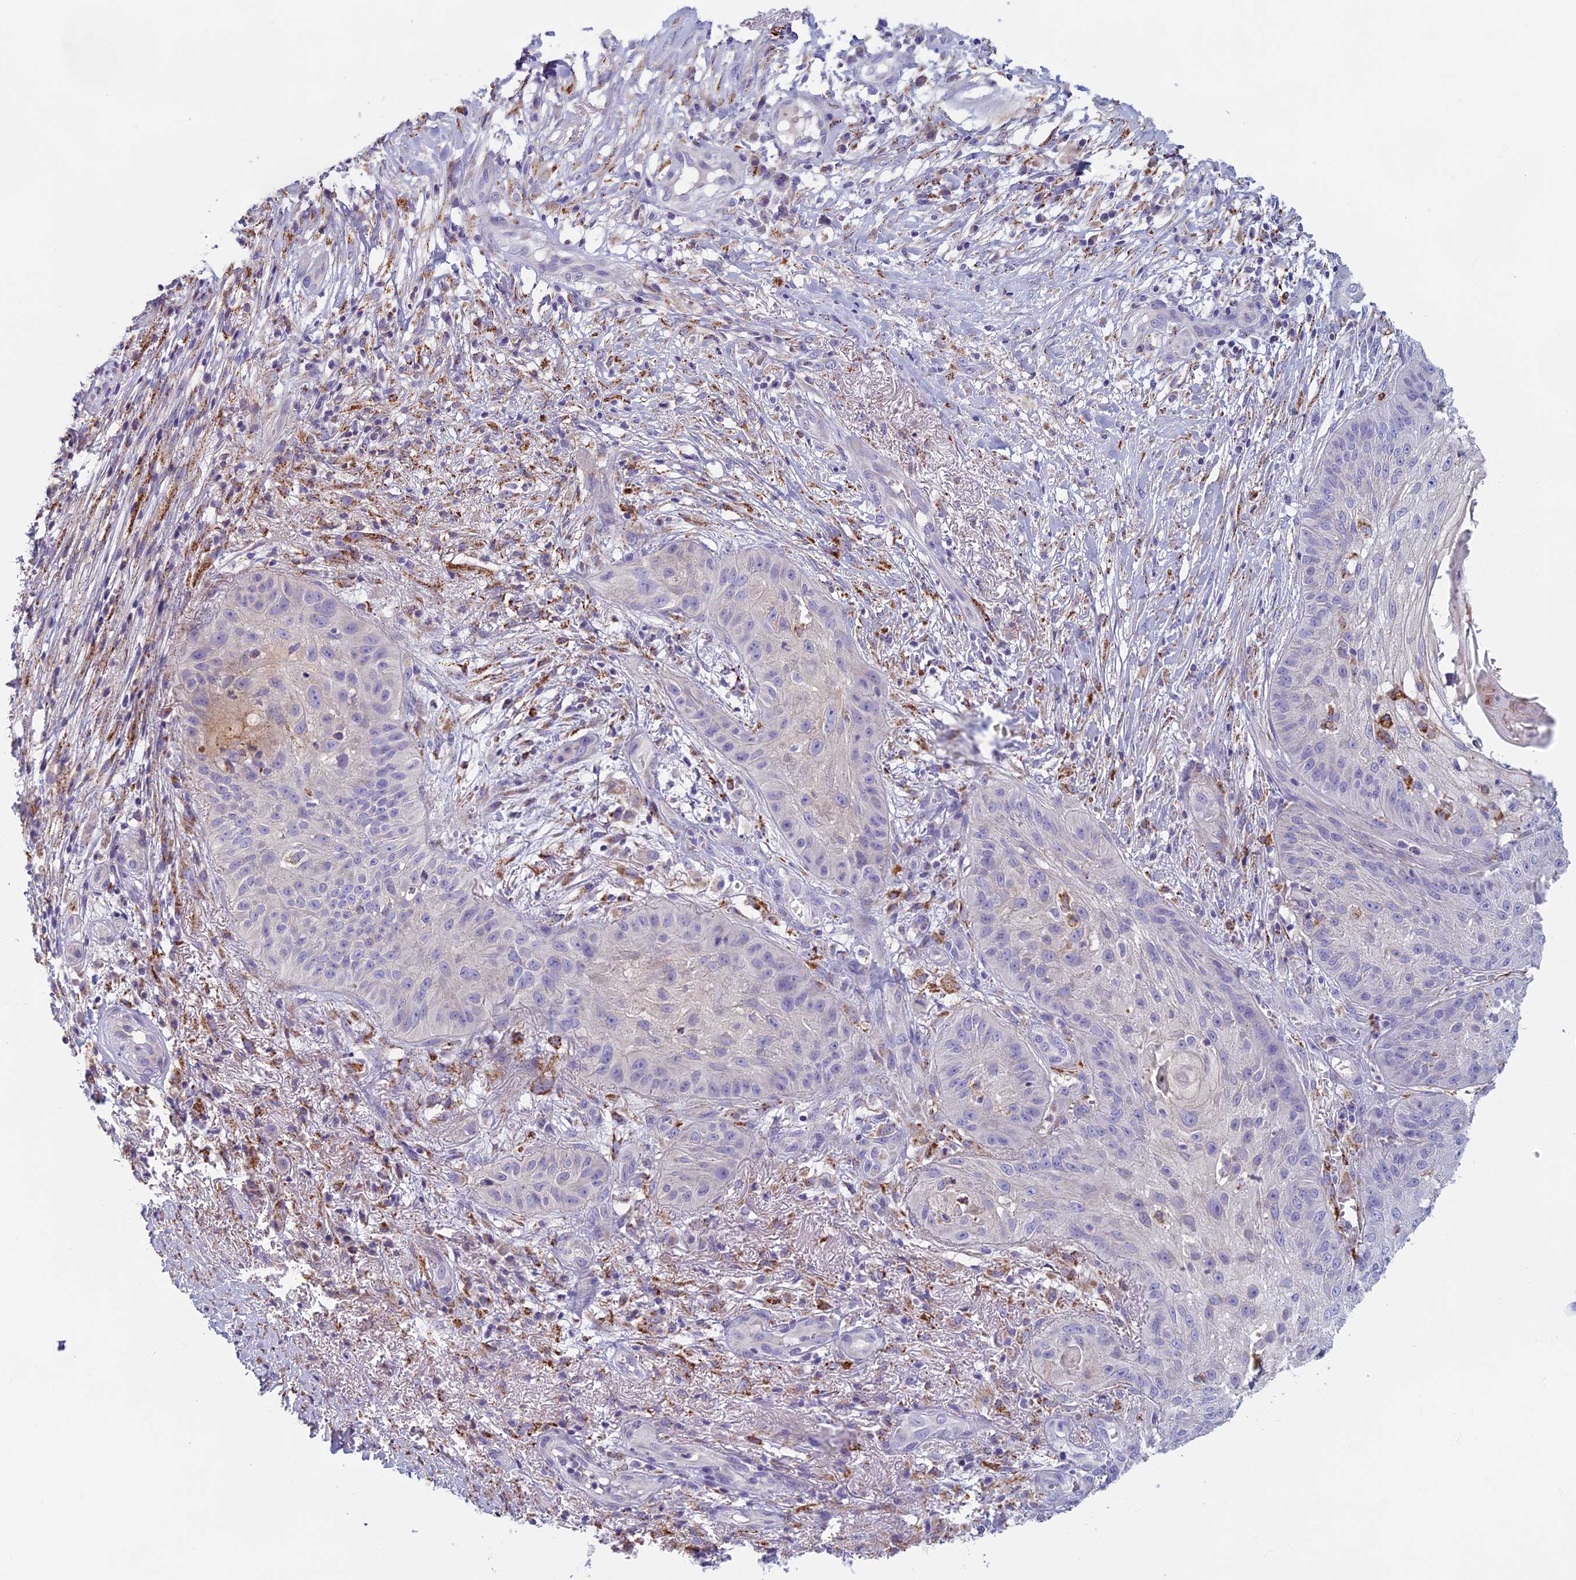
{"staining": {"intensity": "negative", "quantity": "none", "location": "none"}, "tissue": "skin cancer", "cell_type": "Tumor cells", "image_type": "cancer", "snomed": [{"axis": "morphology", "description": "Squamous cell carcinoma, NOS"}, {"axis": "topography", "description": "Skin"}], "caption": "A high-resolution histopathology image shows immunohistochemistry (IHC) staining of skin cancer, which reveals no significant staining in tumor cells.", "gene": "SEMA7A", "patient": {"sex": "male", "age": 70}}